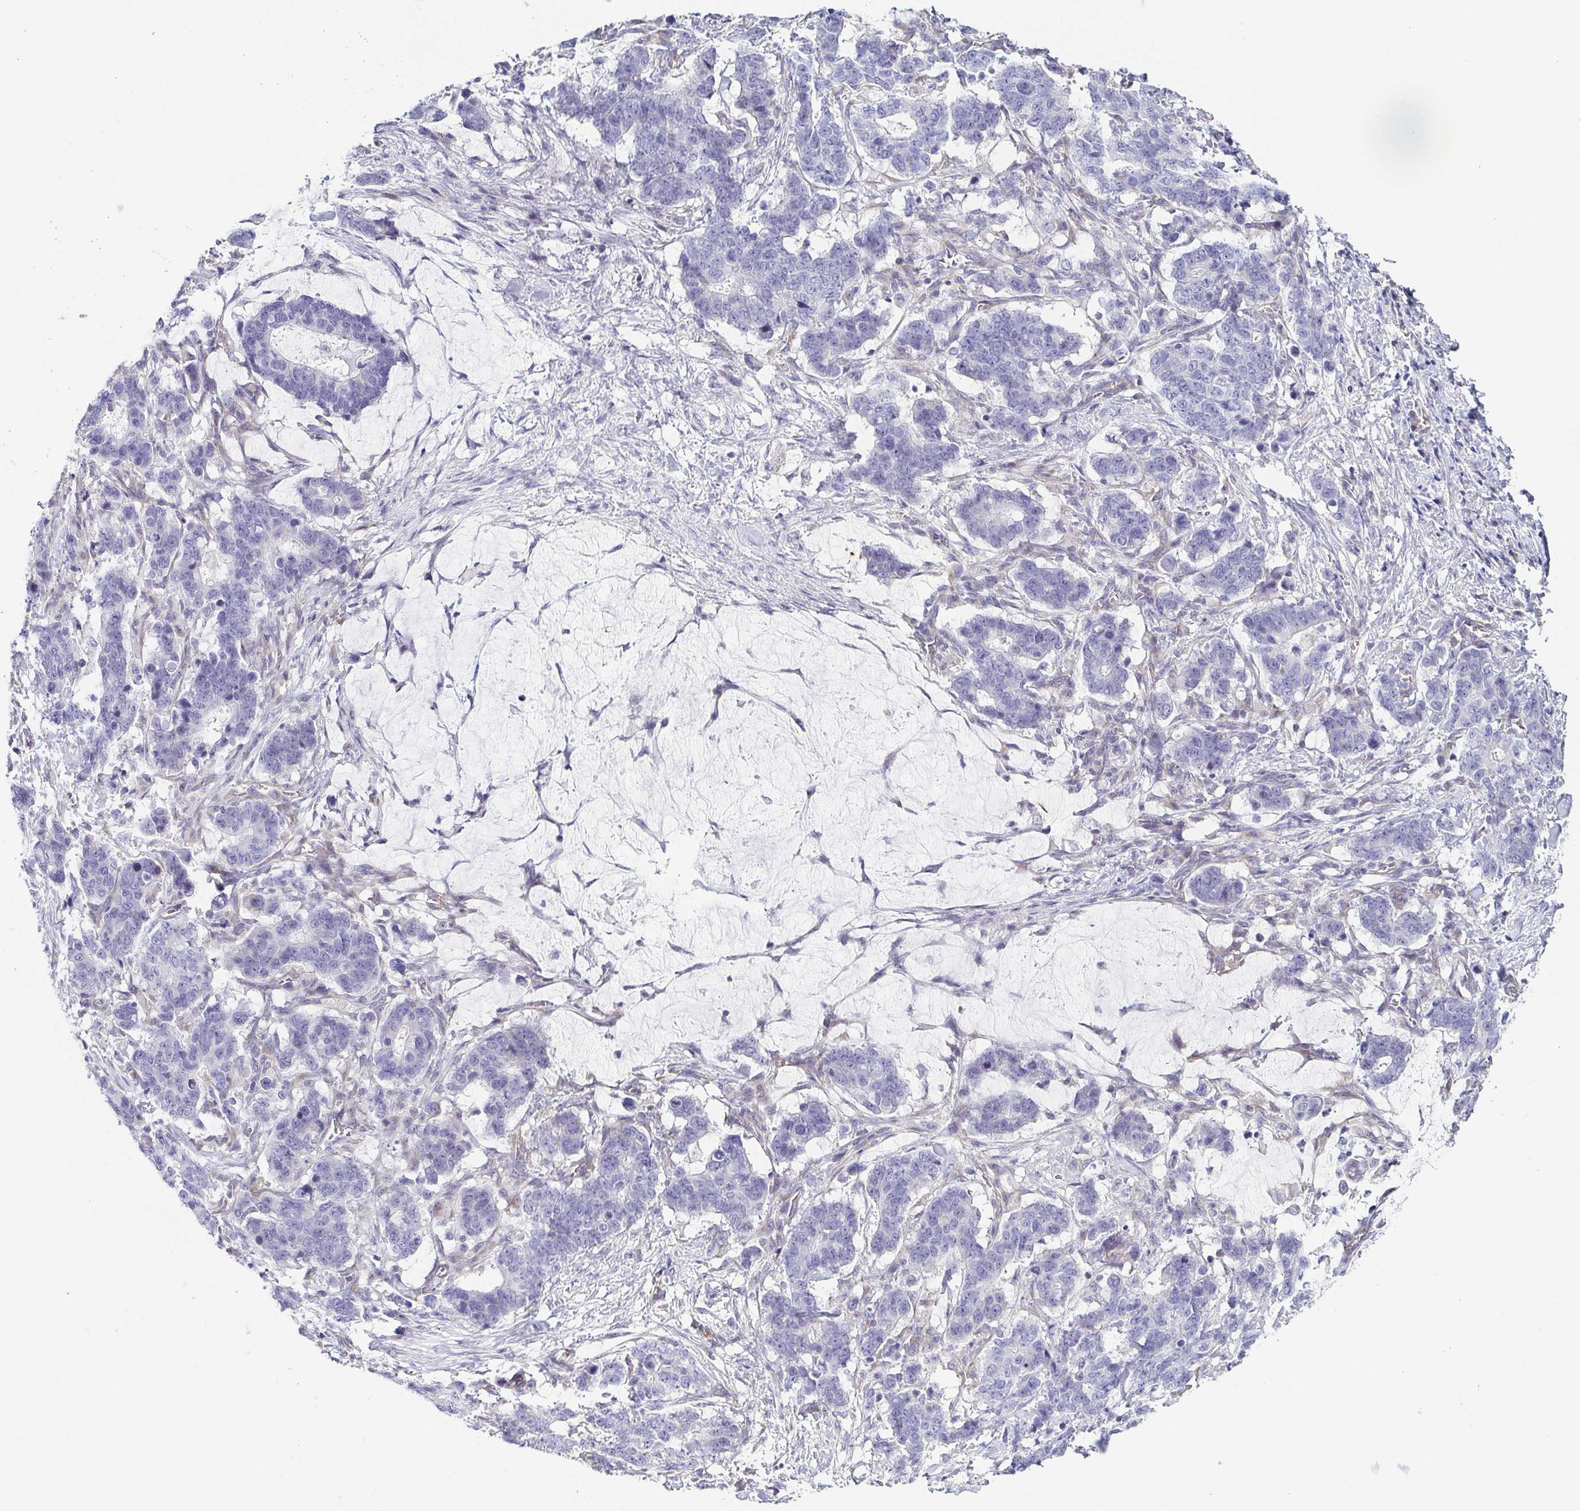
{"staining": {"intensity": "negative", "quantity": "none", "location": "none"}, "tissue": "stomach cancer", "cell_type": "Tumor cells", "image_type": "cancer", "snomed": [{"axis": "morphology", "description": "Normal tissue, NOS"}, {"axis": "morphology", "description": "Adenocarcinoma, NOS"}, {"axis": "topography", "description": "Stomach"}], "caption": "This is a histopathology image of immunohistochemistry (IHC) staining of adenocarcinoma (stomach), which shows no positivity in tumor cells. (DAB (3,3'-diaminobenzidine) immunohistochemistry (IHC), high magnification).", "gene": "FAM162B", "patient": {"sex": "female", "age": 64}}